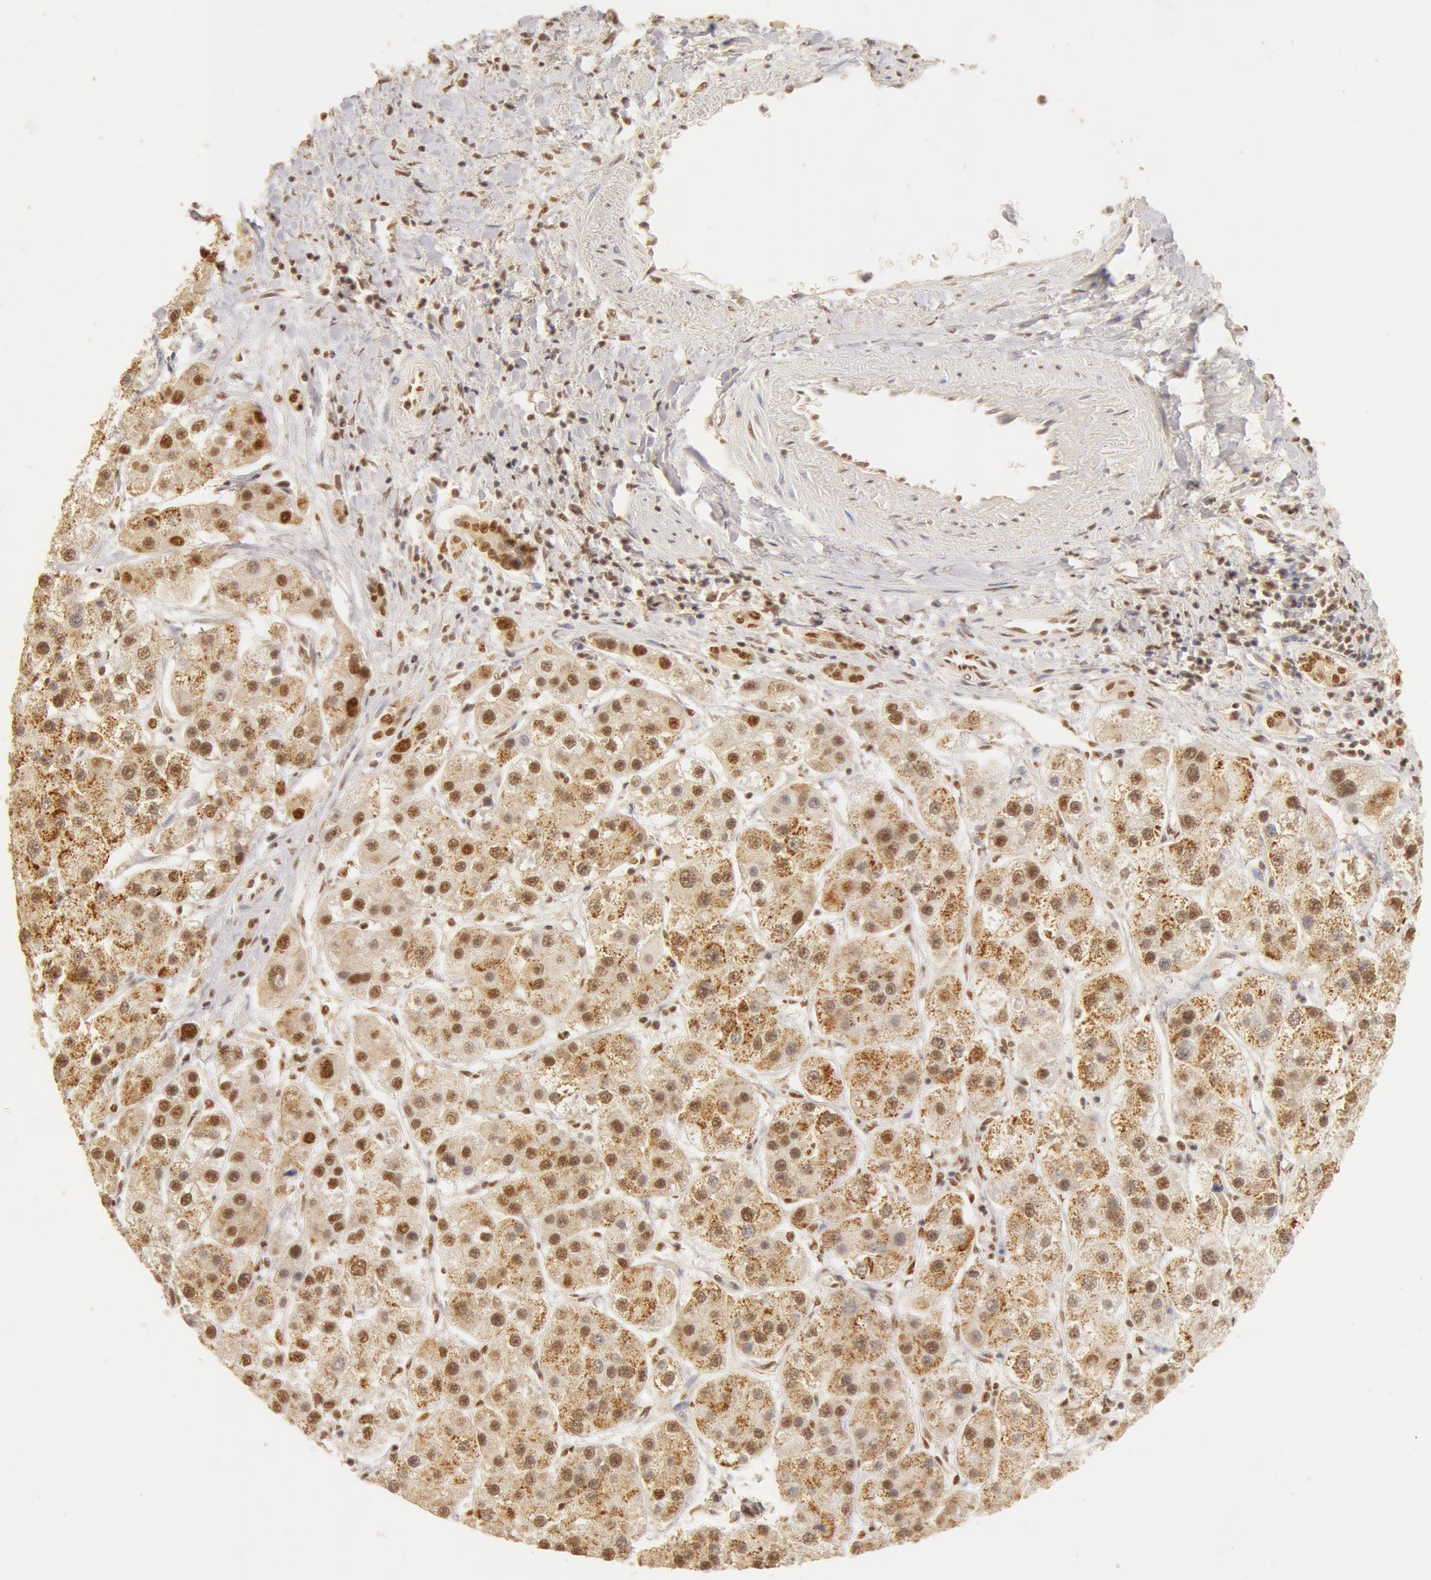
{"staining": {"intensity": "moderate", "quantity": ">75%", "location": "cytoplasmic/membranous,nuclear"}, "tissue": "liver cancer", "cell_type": "Tumor cells", "image_type": "cancer", "snomed": [{"axis": "morphology", "description": "Carcinoma, Hepatocellular, NOS"}, {"axis": "topography", "description": "Liver"}], "caption": "Brown immunohistochemical staining in human hepatocellular carcinoma (liver) shows moderate cytoplasmic/membranous and nuclear staining in about >75% of tumor cells.", "gene": "SNRNP70", "patient": {"sex": "female", "age": 85}}